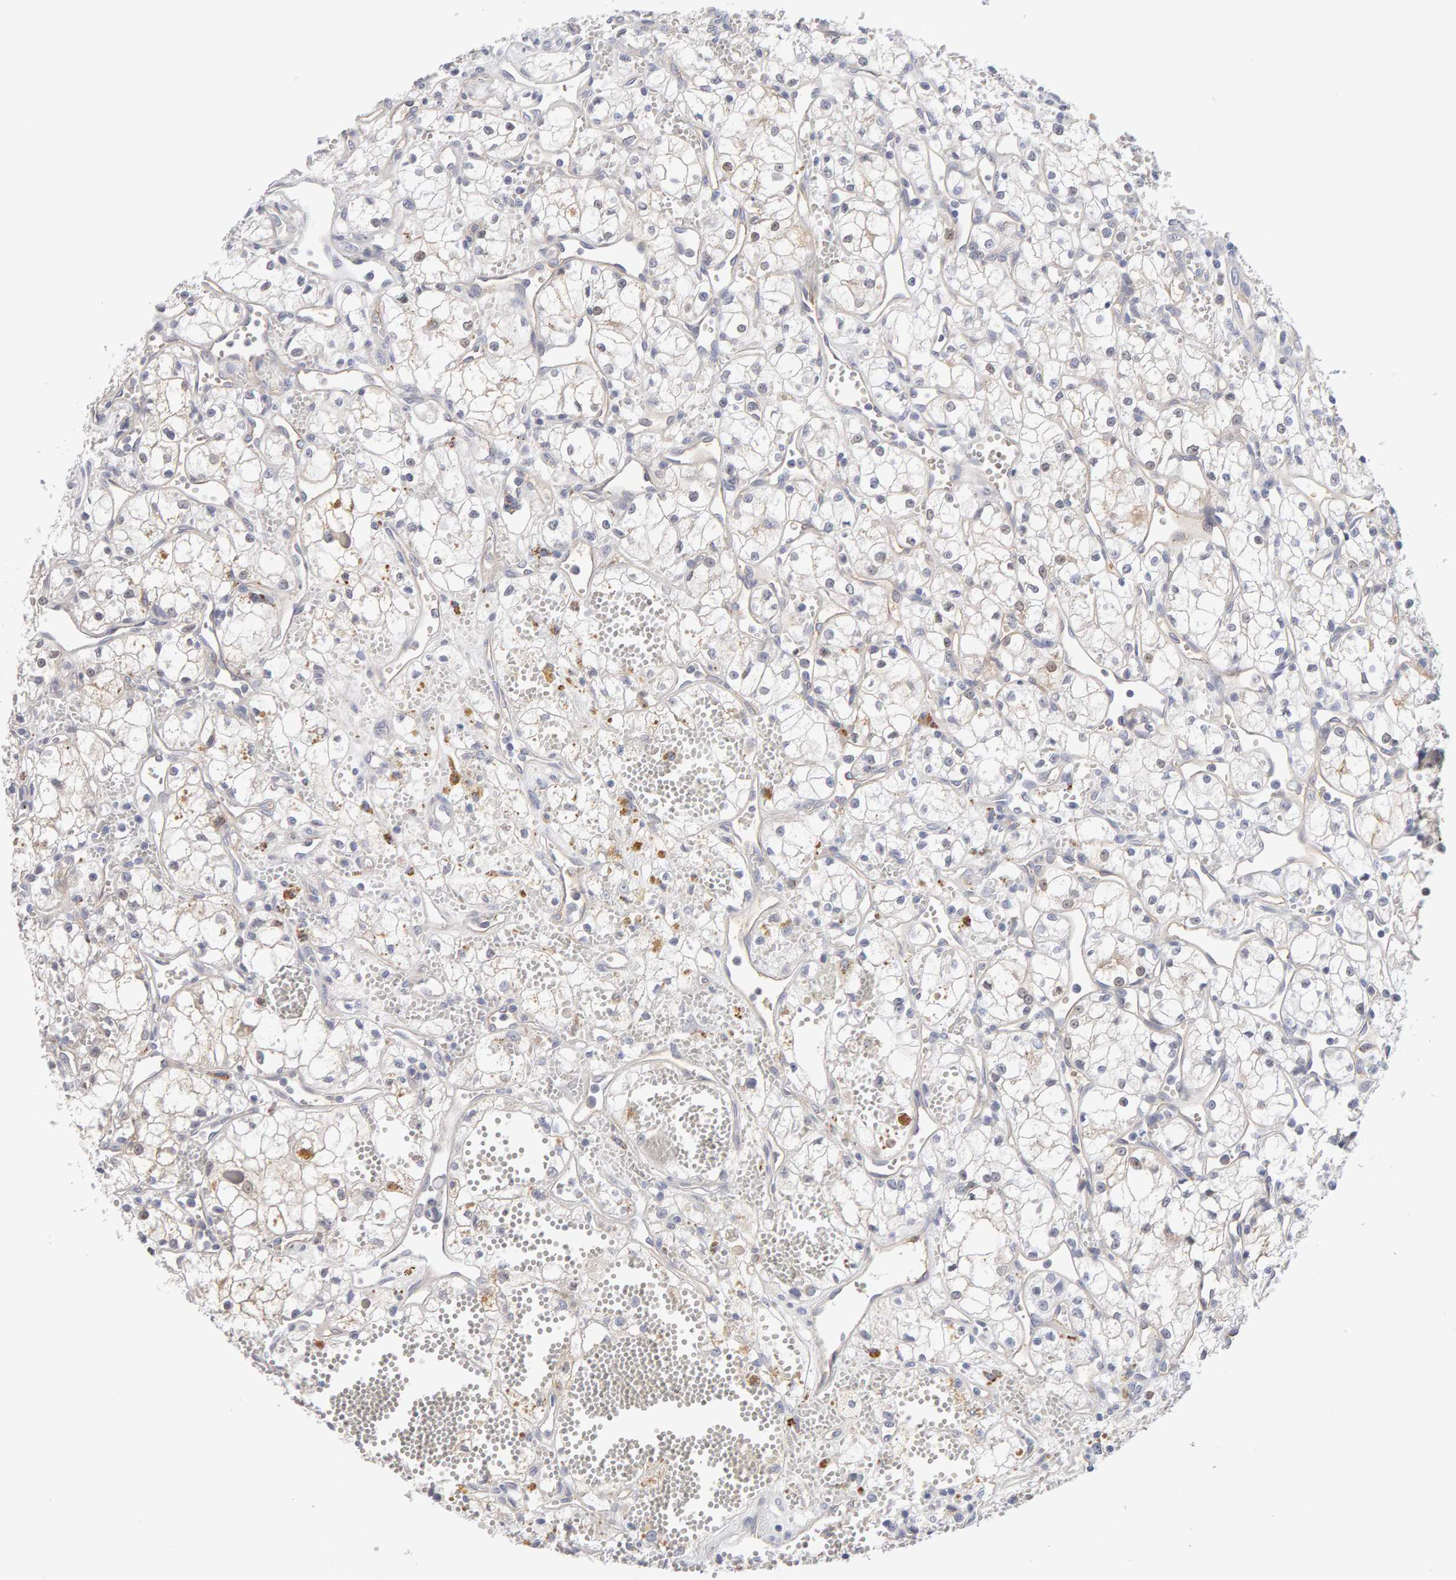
{"staining": {"intensity": "negative", "quantity": "none", "location": "none"}, "tissue": "renal cancer", "cell_type": "Tumor cells", "image_type": "cancer", "snomed": [{"axis": "morphology", "description": "Adenocarcinoma, NOS"}, {"axis": "topography", "description": "Kidney"}], "caption": "High power microscopy histopathology image of an immunohistochemistry (IHC) photomicrograph of renal cancer (adenocarcinoma), revealing no significant staining in tumor cells.", "gene": "METRNL", "patient": {"sex": "male", "age": 59}}